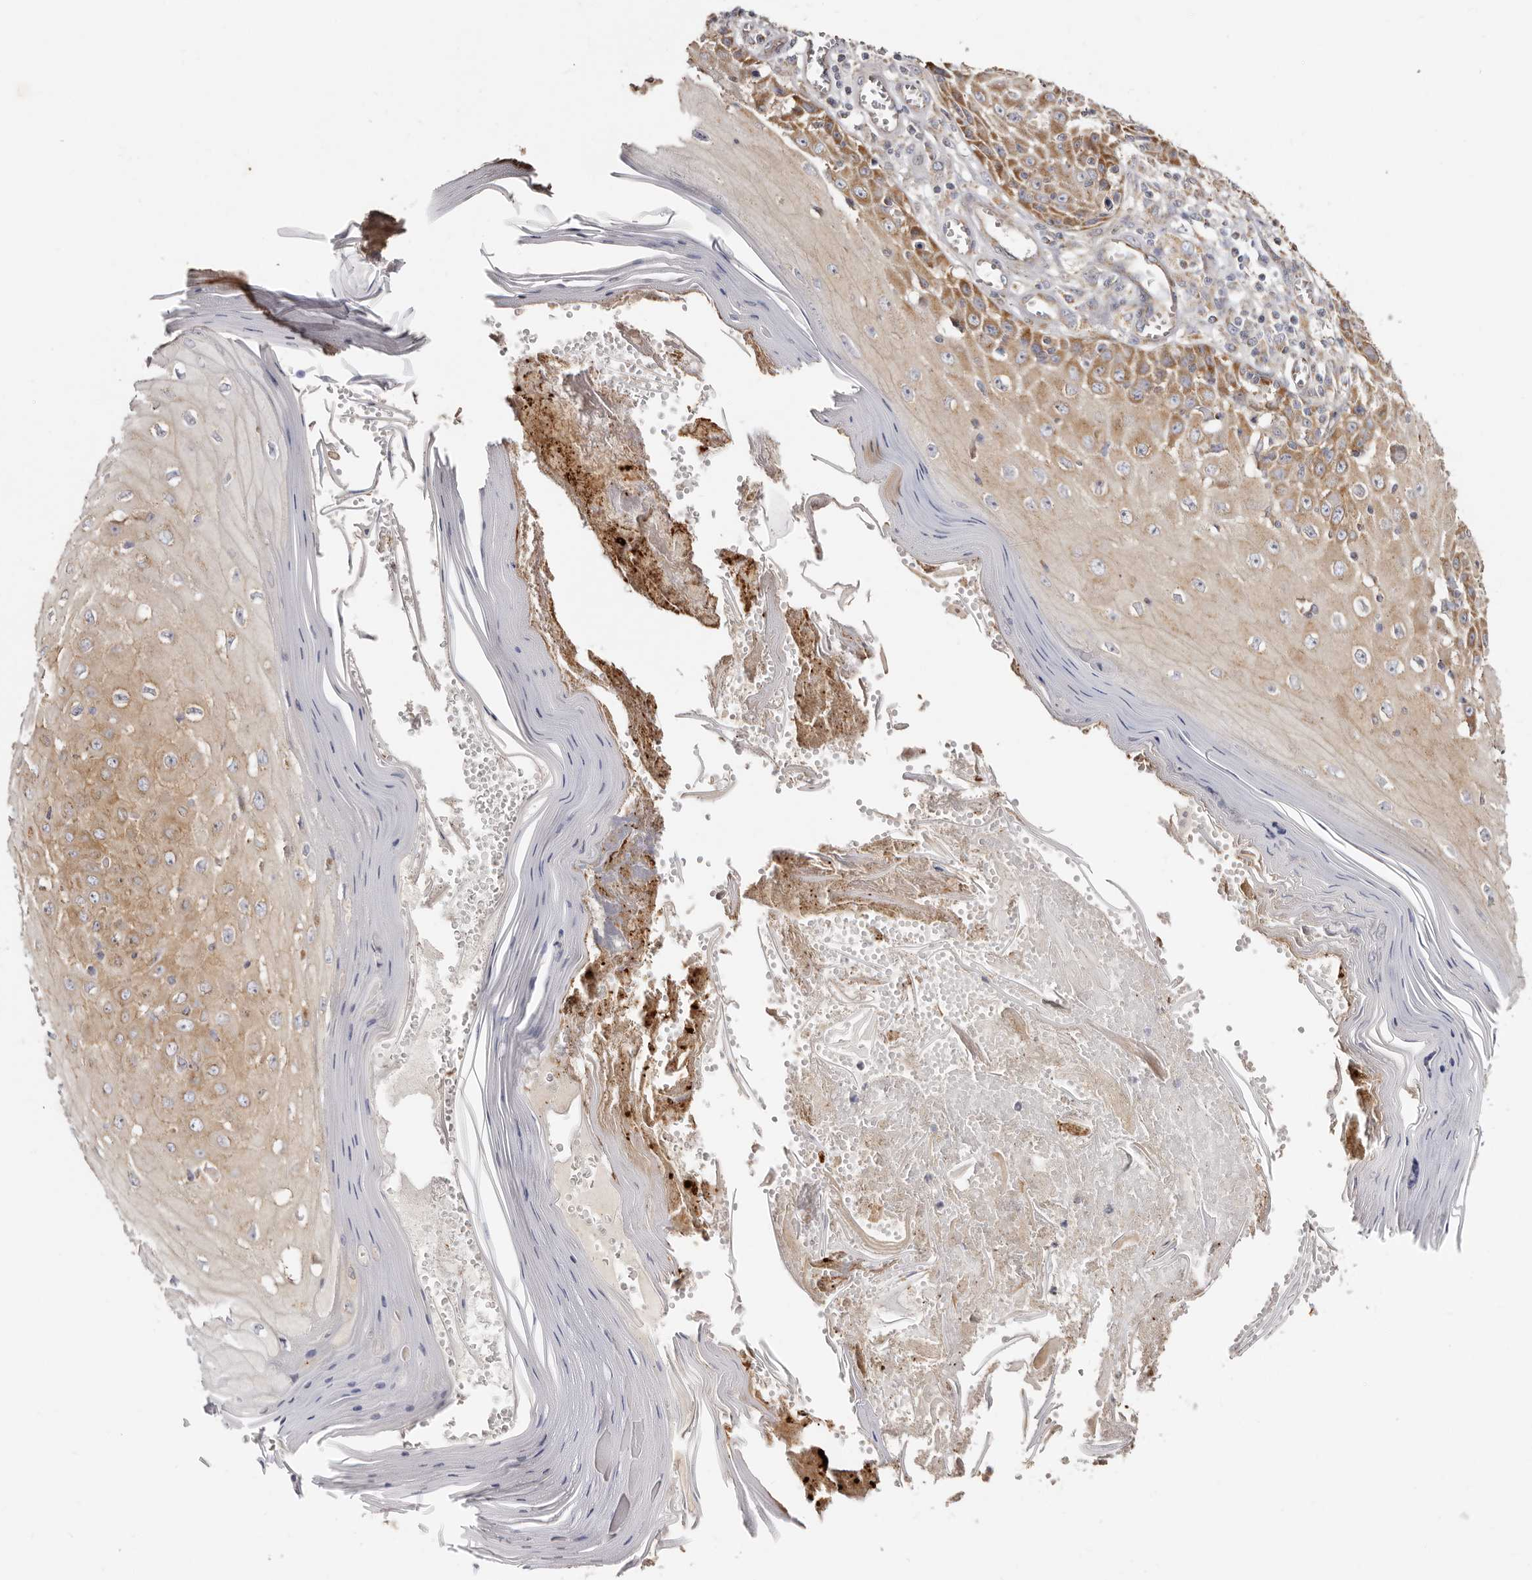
{"staining": {"intensity": "moderate", "quantity": ">75%", "location": "cytoplasmic/membranous"}, "tissue": "skin cancer", "cell_type": "Tumor cells", "image_type": "cancer", "snomed": [{"axis": "morphology", "description": "Squamous cell carcinoma, NOS"}, {"axis": "topography", "description": "Skin"}], "caption": "An immunohistochemistry photomicrograph of tumor tissue is shown. Protein staining in brown shows moderate cytoplasmic/membranous positivity in skin cancer (squamous cell carcinoma) within tumor cells.", "gene": "BAIAP2L1", "patient": {"sex": "female", "age": 73}}